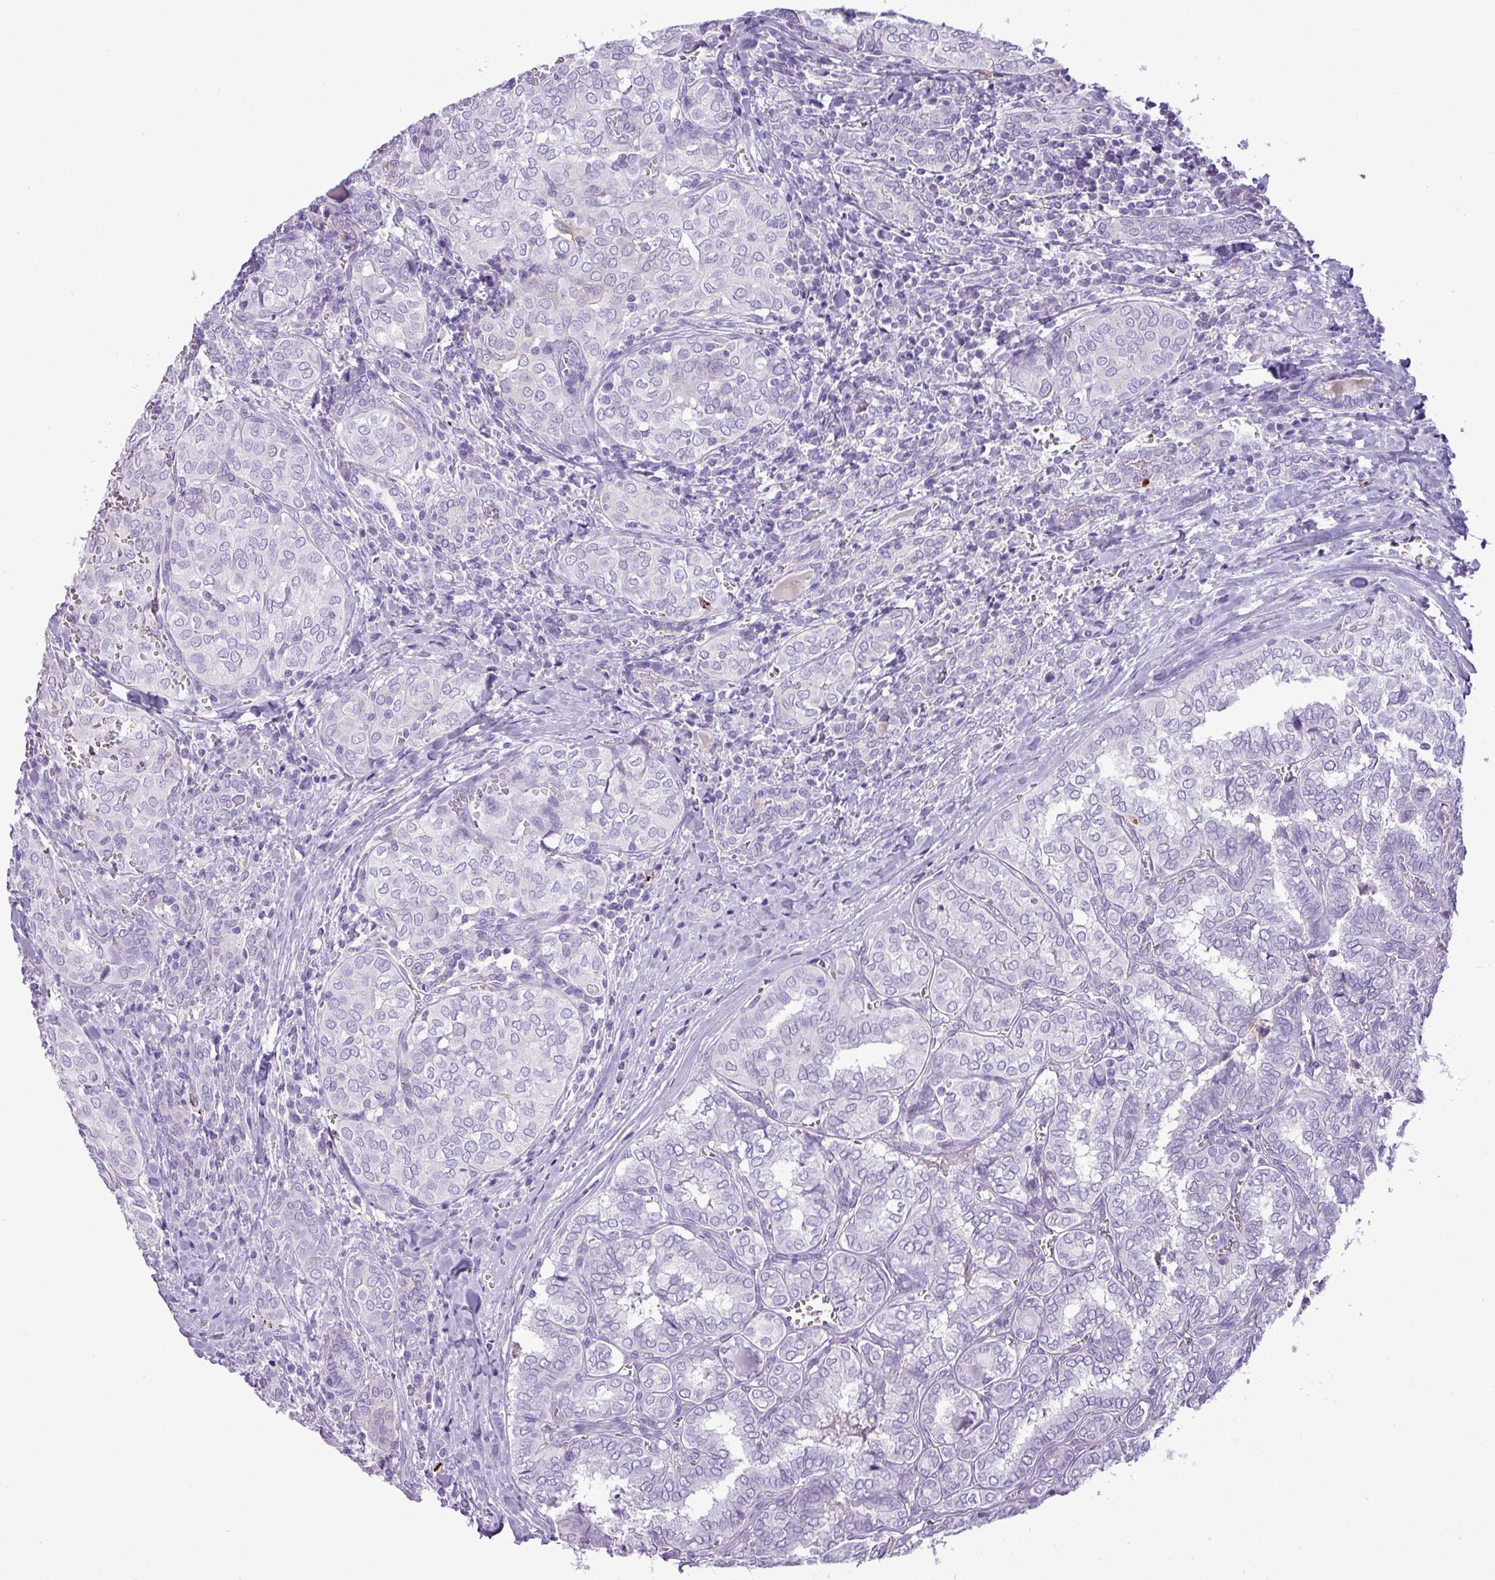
{"staining": {"intensity": "negative", "quantity": "none", "location": "none"}, "tissue": "thyroid cancer", "cell_type": "Tumor cells", "image_type": "cancer", "snomed": [{"axis": "morphology", "description": "Papillary adenocarcinoma, NOS"}, {"axis": "topography", "description": "Thyroid gland"}], "caption": "Immunohistochemical staining of thyroid papillary adenocarcinoma exhibits no significant staining in tumor cells.", "gene": "RBMXL2", "patient": {"sex": "female", "age": 30}}